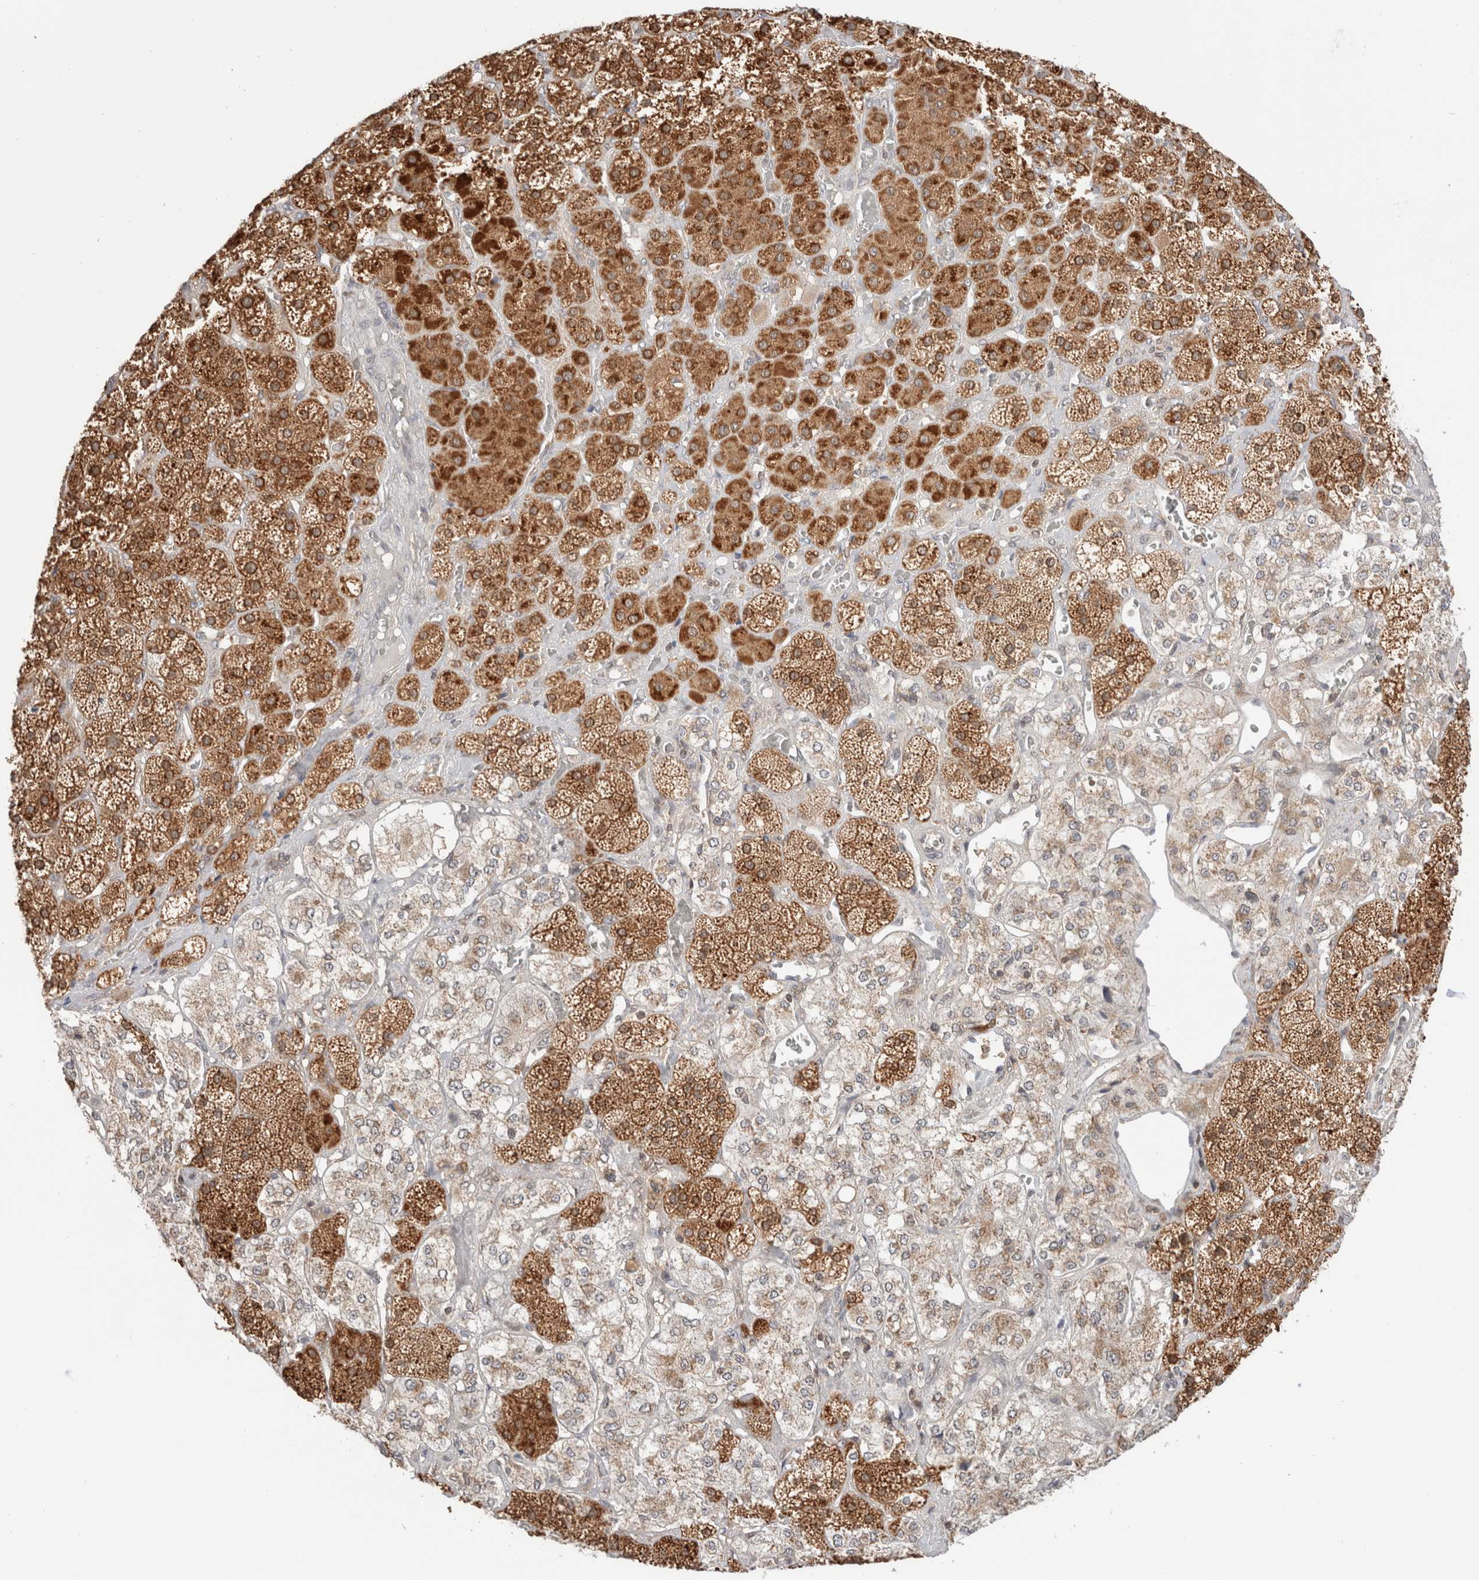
{"staining": {"intensity": "moderate", "quantity": ">75%", "location": "cytoplasmic/membranous"}, "tissue": "adrenal gland", "cell_type": "Glandular cells", "image_type": "normal", "snomed": [{"axis": "morphology", "description": "Normal tissue, NOS"}, {"axis": "topography", "description": "Adrenal gland"}], "caption": "Glandular cells display medium levels of moderate cytoplasmic/membranous staining in approximately >75% of cells in benign human adrenal gland.", "gene": "XKR4", "patient": {"sex": "male", "age": 57}}